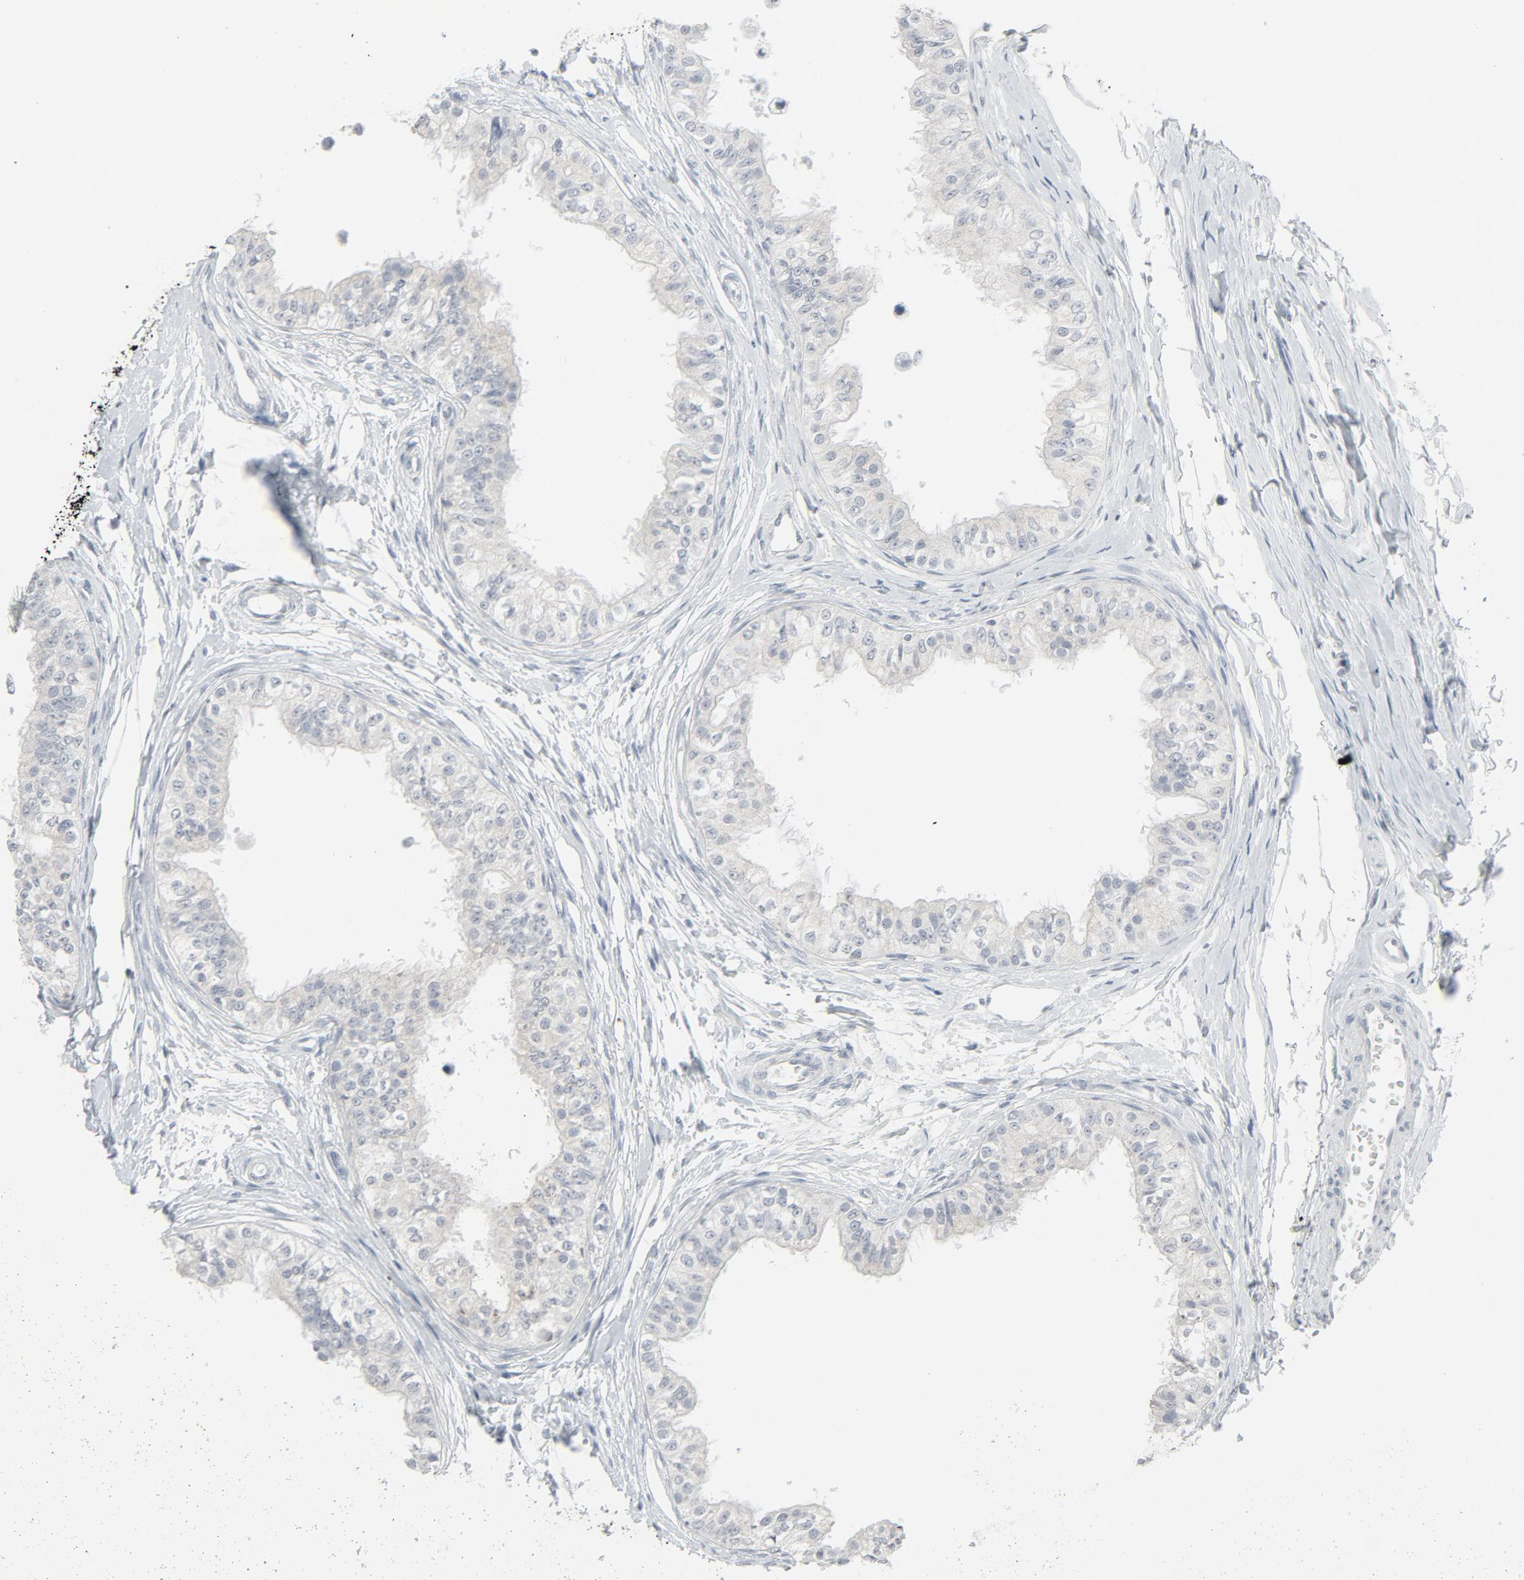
{"staining": {"intensity": "weak", "quantity": "25%-75%", "location": "cytoplasmic/membranous"}, "tissue": "epididymis", "cell_type": "Glandular cells", "image_type": "normal", "snomed": [{"axis": "morphology", "description": "Normal tissue, NOS"}, {"axis": "morphology", "description": "Adenocarcinoma, metastatic, NOS"}, {"axis": "topography", "description": "Testis"}, {"axis": "topography", "description": "Epididymis"}], "caption": "Immunohistochemistry histopathology image of unremarkable epididymis: epididymis stained using immunohistochemistry exhibits low levels of weak protein expression localized specifically in the cytoplasmic/membranous of glandular cells, appearing as a cytoplasmic/membranous brown color.", "gene": "FGFR3", "patient": {"sex": "male", "age": 26}}